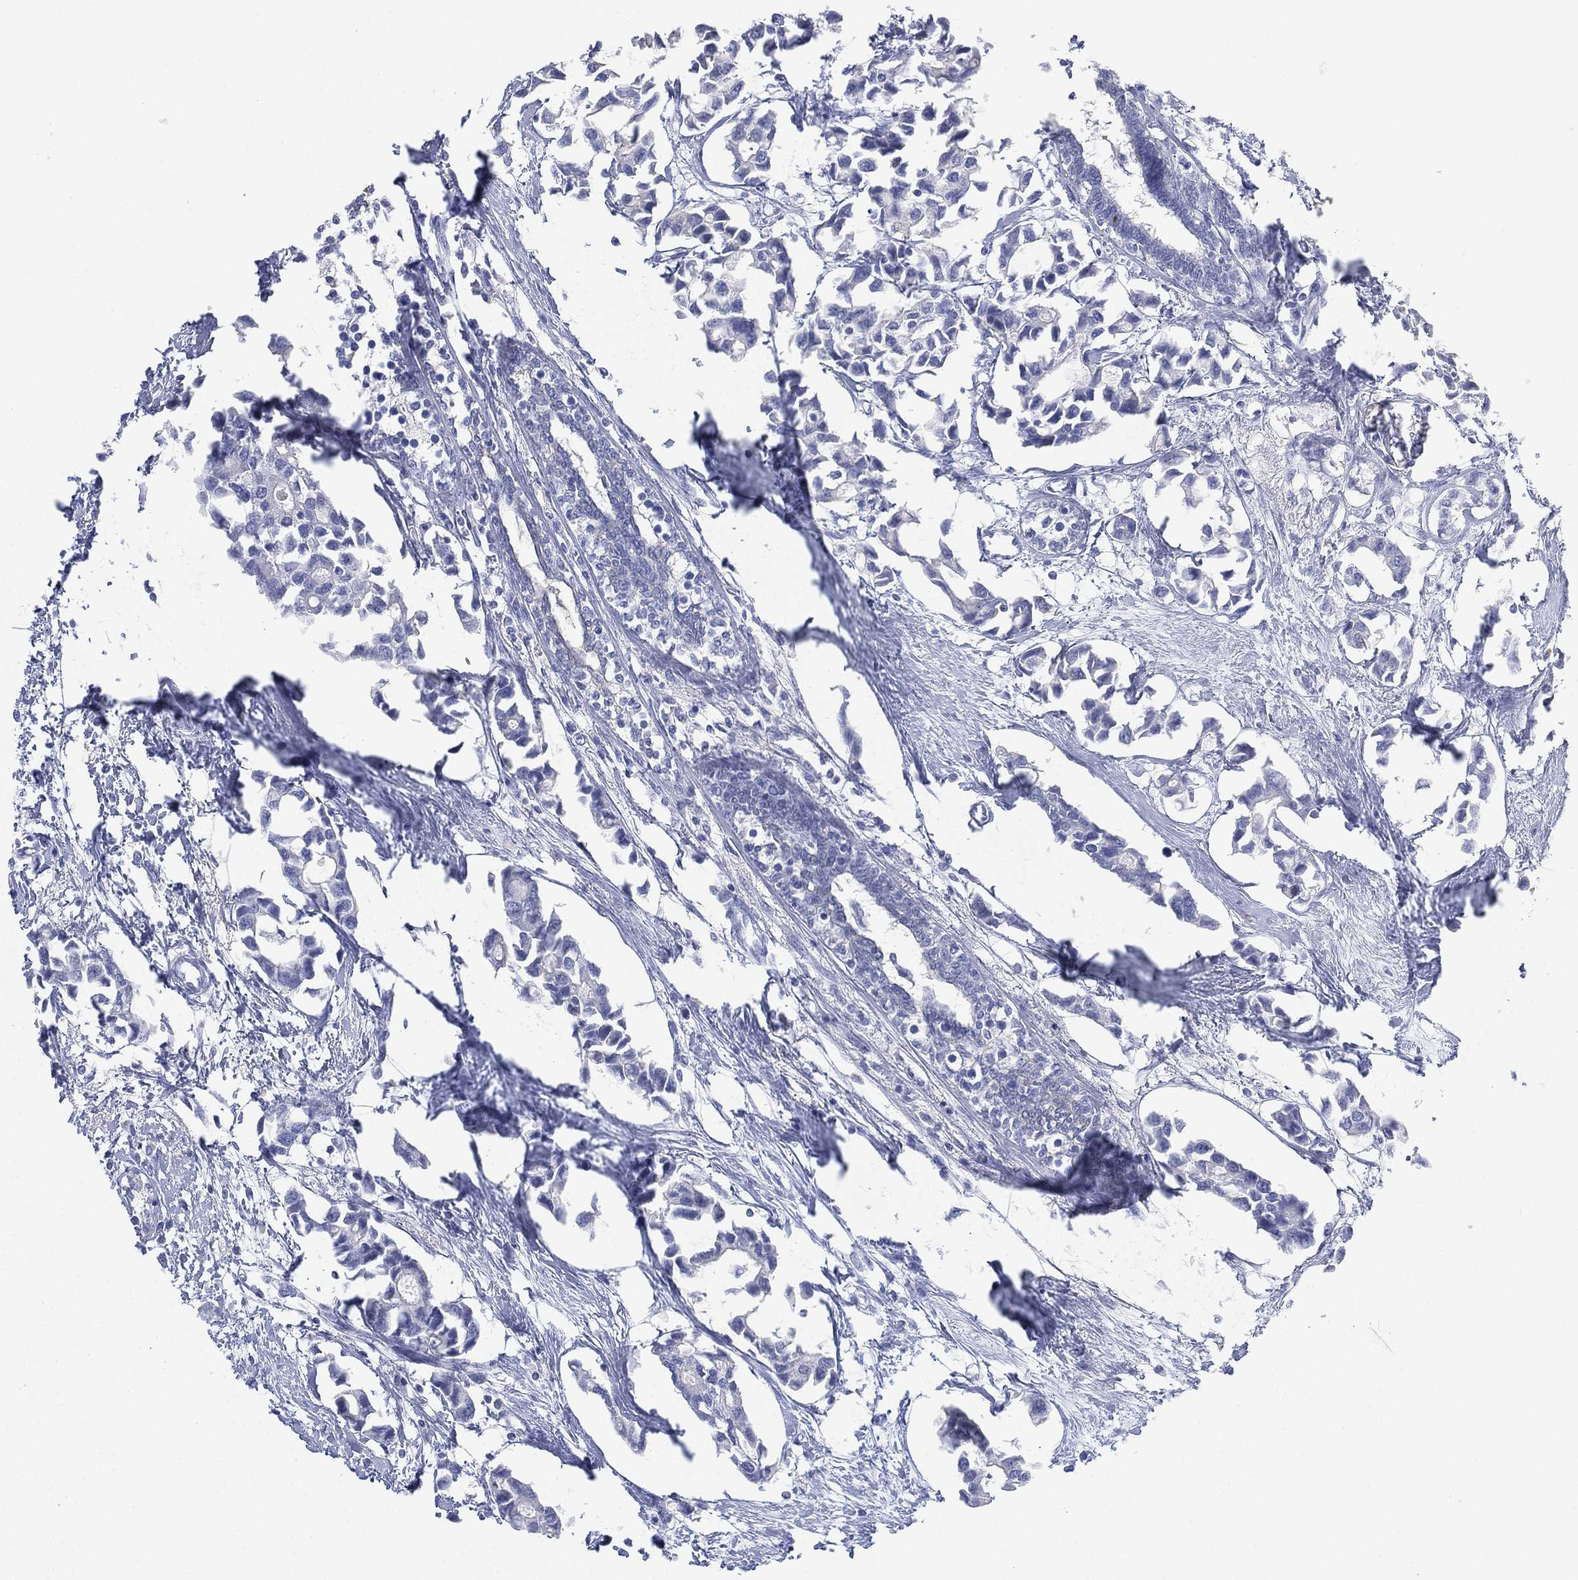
{"staining": {"intensity": "negative", "quantity": "none", "location": "none"}, "tissue": "breast cancer", "cell_type": "Tumor cells", "image_type": "cancer", "snomed": [{"axis": "morphology", "description": "Duct carcinoma"}, {"axis": "topography", "description": "Breast"}], "caption": "This is an immunohistochemistry (IHC) histopathology image of human breast cancer (infiltrating ductal carcinoma). There is no expression in tumor cells.", "gene": "FMO1", "patient": {"sex": "female", "age": 83}}